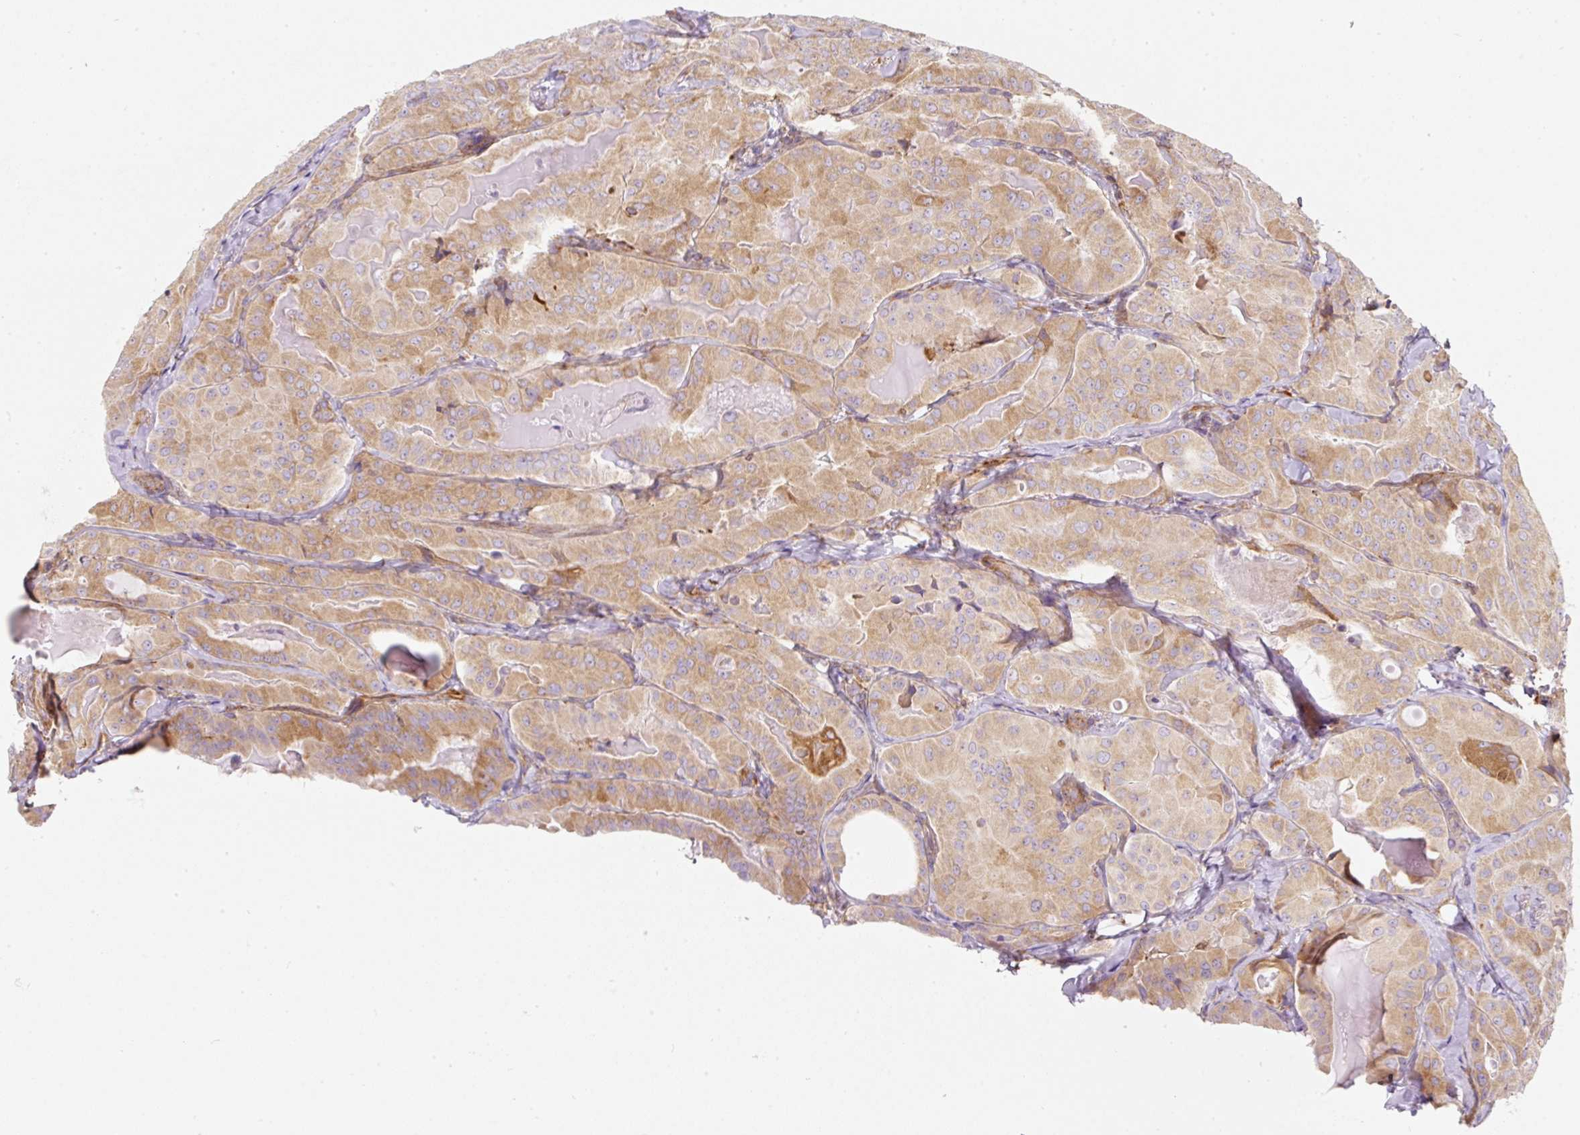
{"staining": {"intensity": "moderate", "quantity": "25%-75%", "location": "cytoplasmic/membranous"}, "tissue": "thyroid cancer", "cell_type": "Tumor cells", "image_type": "cancer", "snomed": [{"axis": "morphology", "description": "Papillary adenocarcinoma, NOS"}, {"axis": "topography", "description": "Thyroid gland"}], "caption": "Protein staining exhibits moderate cytoplasmic/membranous expression in approximately 25%-75% of tumor cells in thyroid cancer (papillary adenocarcinoma).", "gene": "ERAP2", "patient": {"sex": "female", "age": 68}}